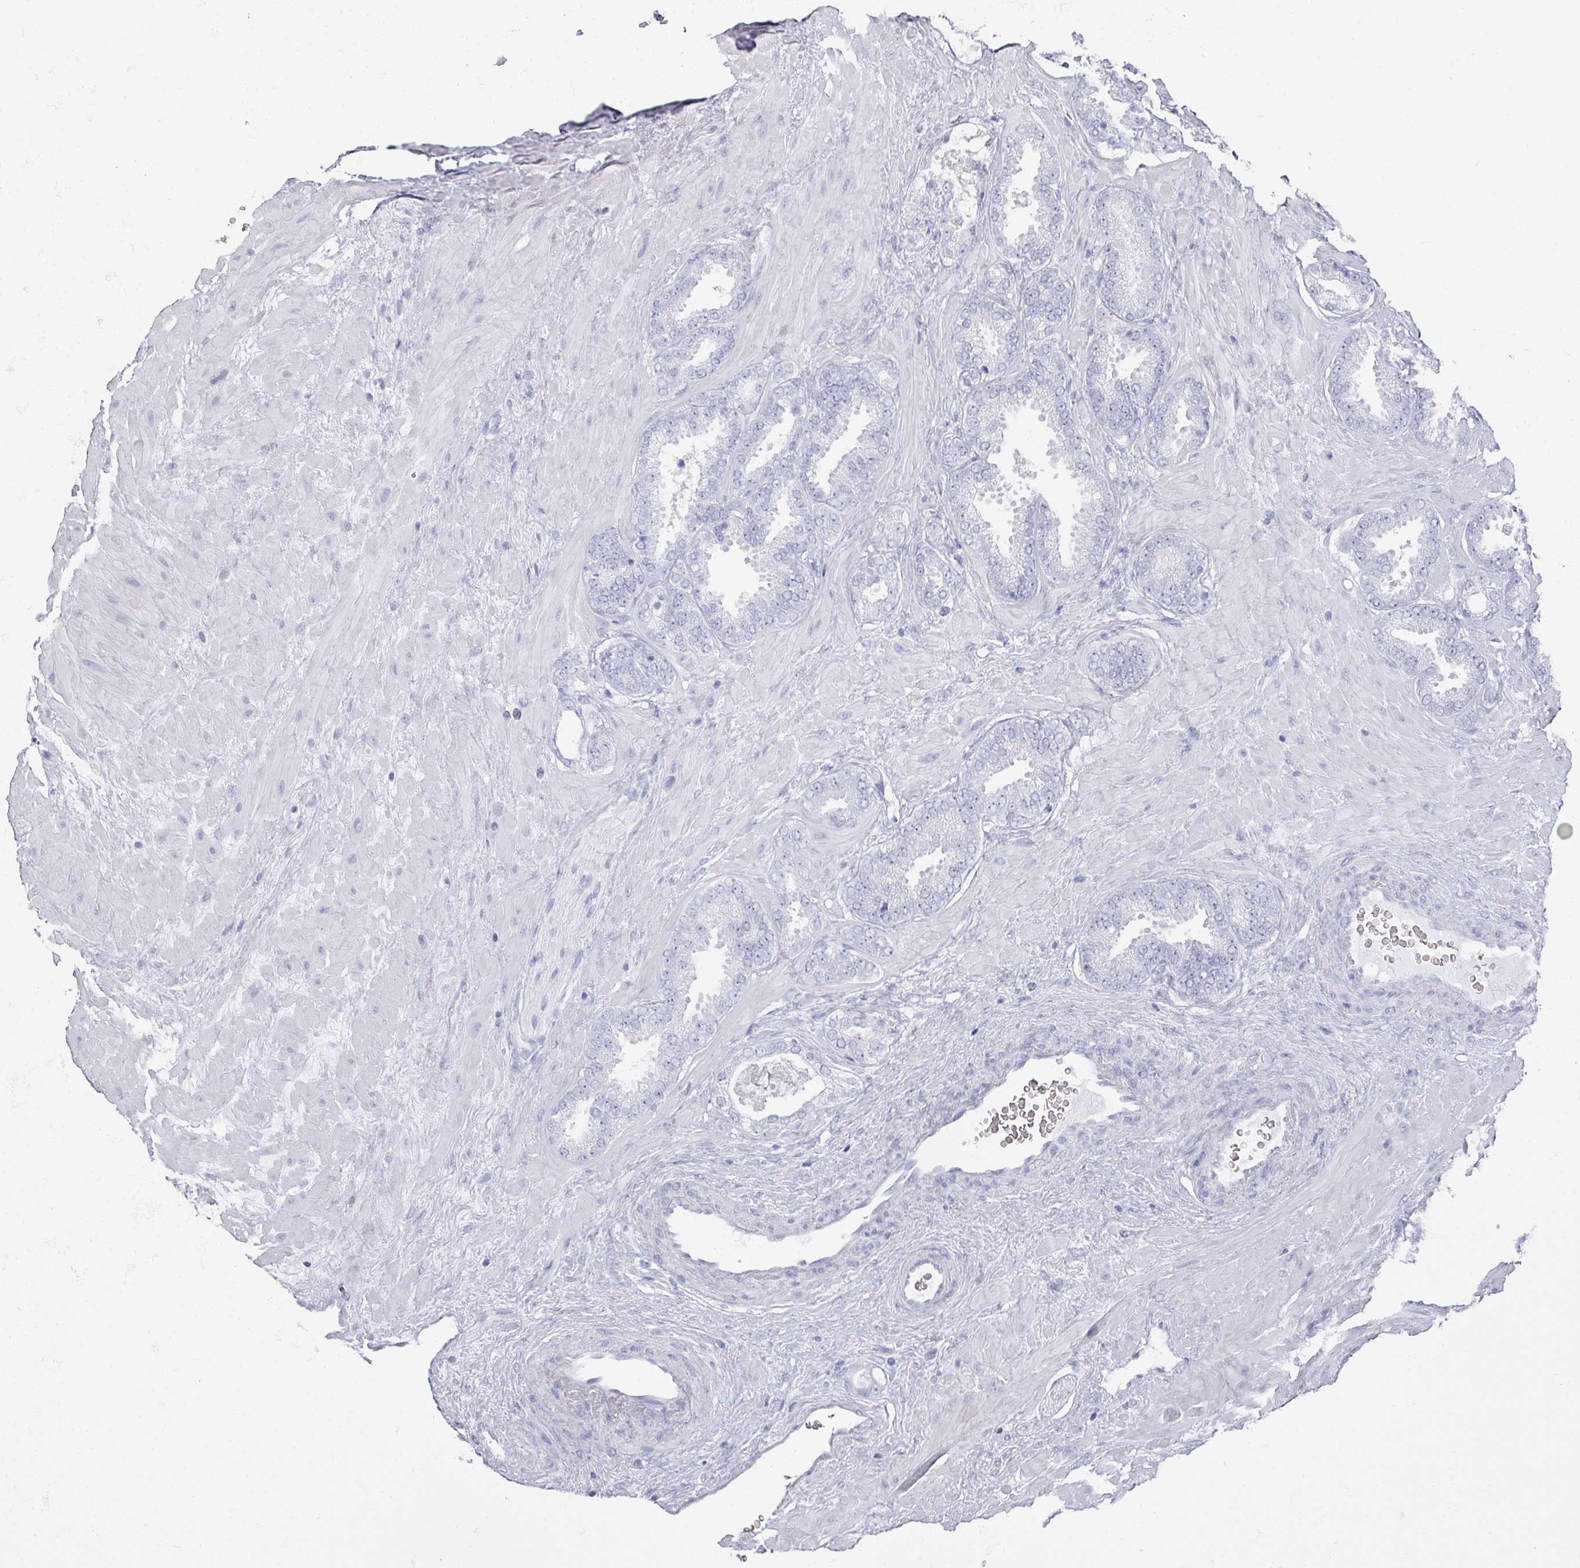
{"staining": {"intensity": "negative", "quantity": "none", "location": "none"}, "tissue": "prostate cancer", "cell_type": "Tumor cells", "image_type": "cancer", "snomed": [{"axis": "morphology", "description": "Adenocarcinoma, Low grade"}, {"axis": "topography", "description": "Prostate"}], "caption": "Tumor cells are negative for brown protein staining in adenocarcinoma (low-grade) (prostate).", "gene": "OMG", "patient": {"sex": "male", "age": 62}}